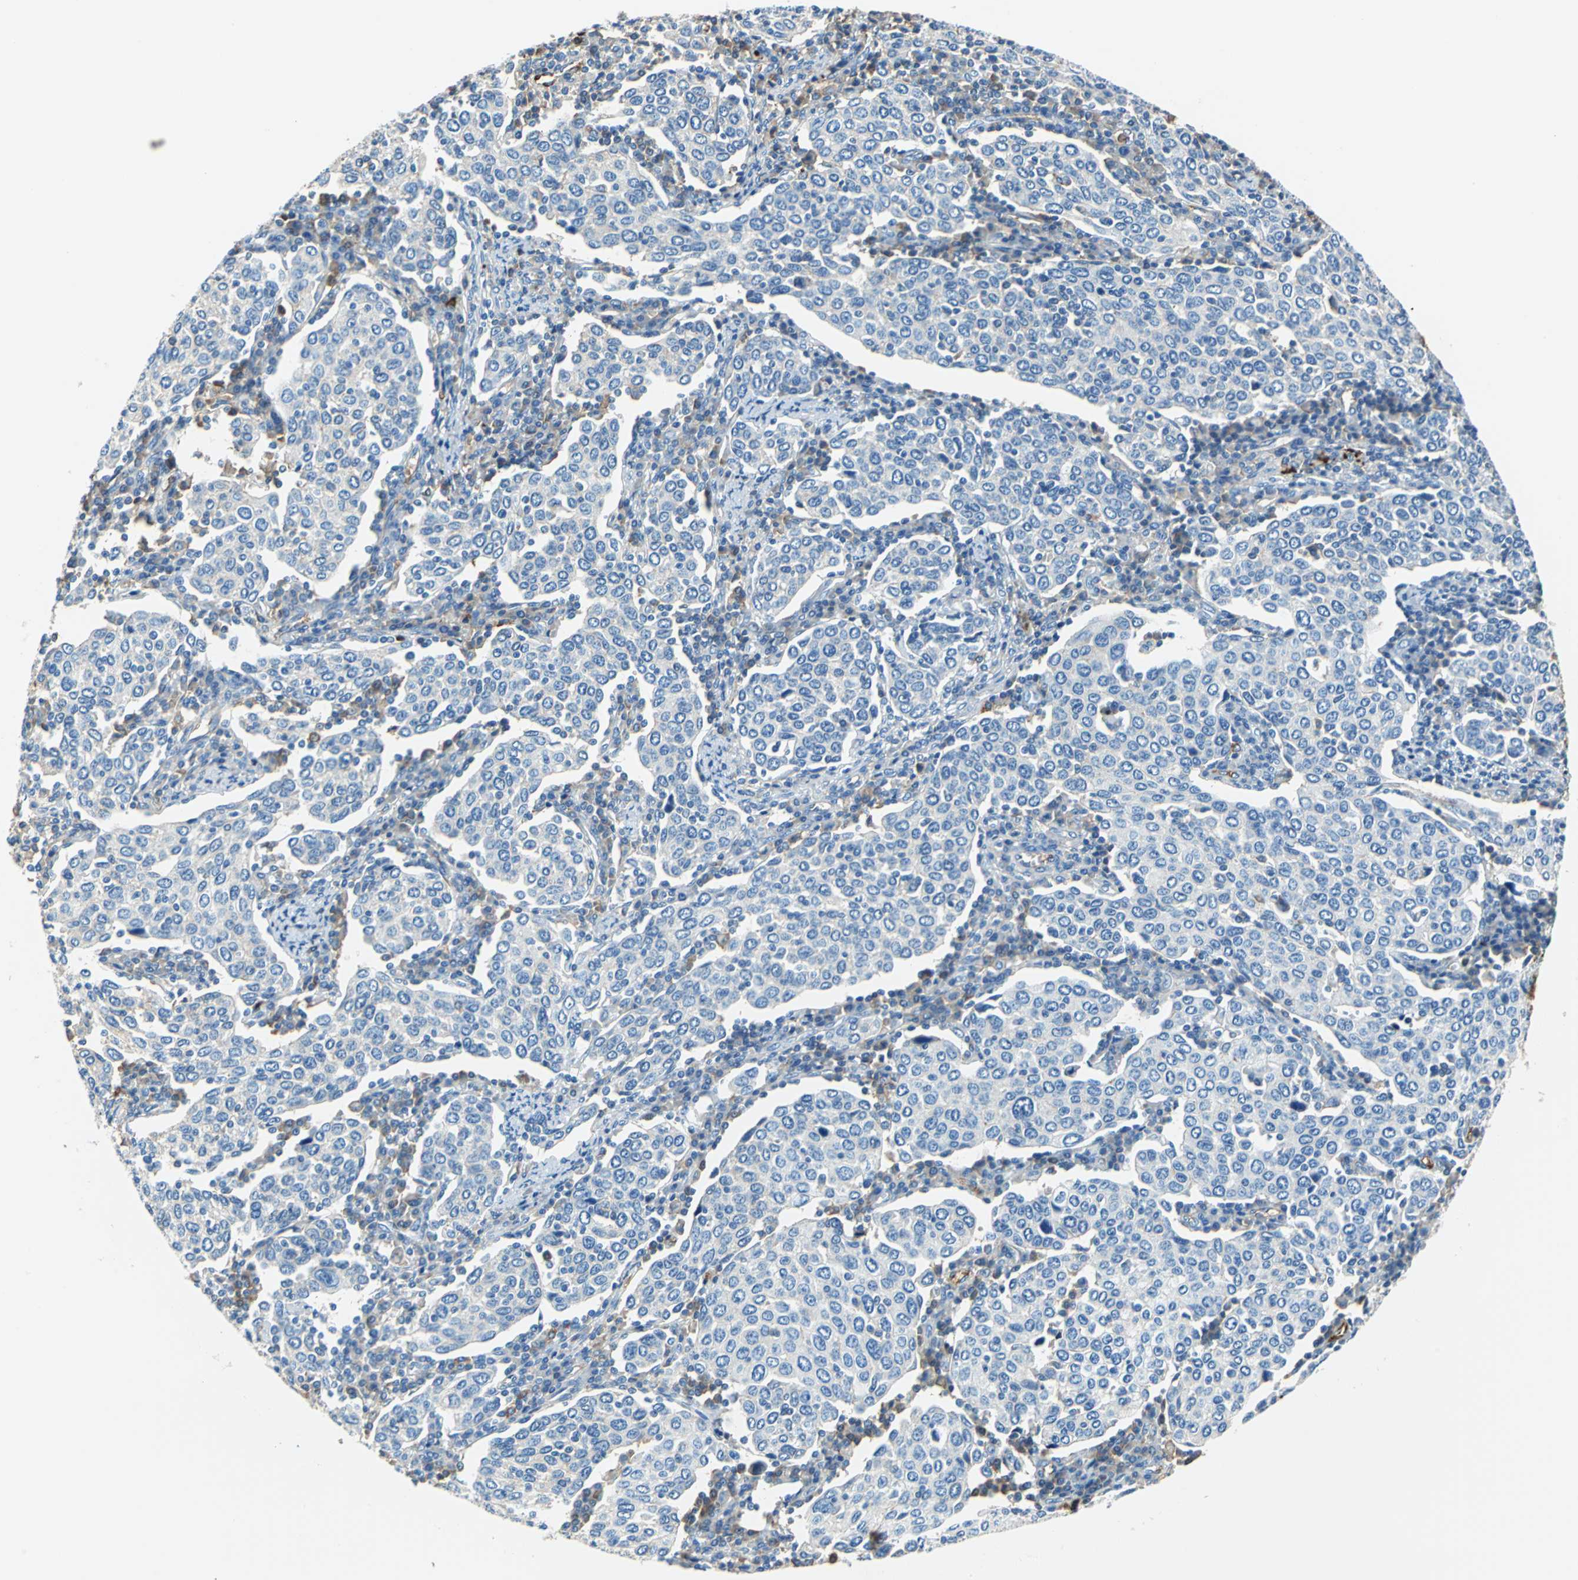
{"staining": {"intensity": "negative", "quantity": "none", "location": "none"}, "tissue": "cervical cancer", "cell_type": "Tumor cells", "image_type": "cancer", "snomed": [{"axis": "morphology", "description": "Squamous cell carcinoma, NOS"}, {"axis": "topography", "description": "Cervix"}], "caption": "Immunohistochemical staining of cervical squamous cell carcinoma demonstrates no significant staining in tumor cells.", "gene": "ALB", "patient": {"sex": "female", "age": 40}}